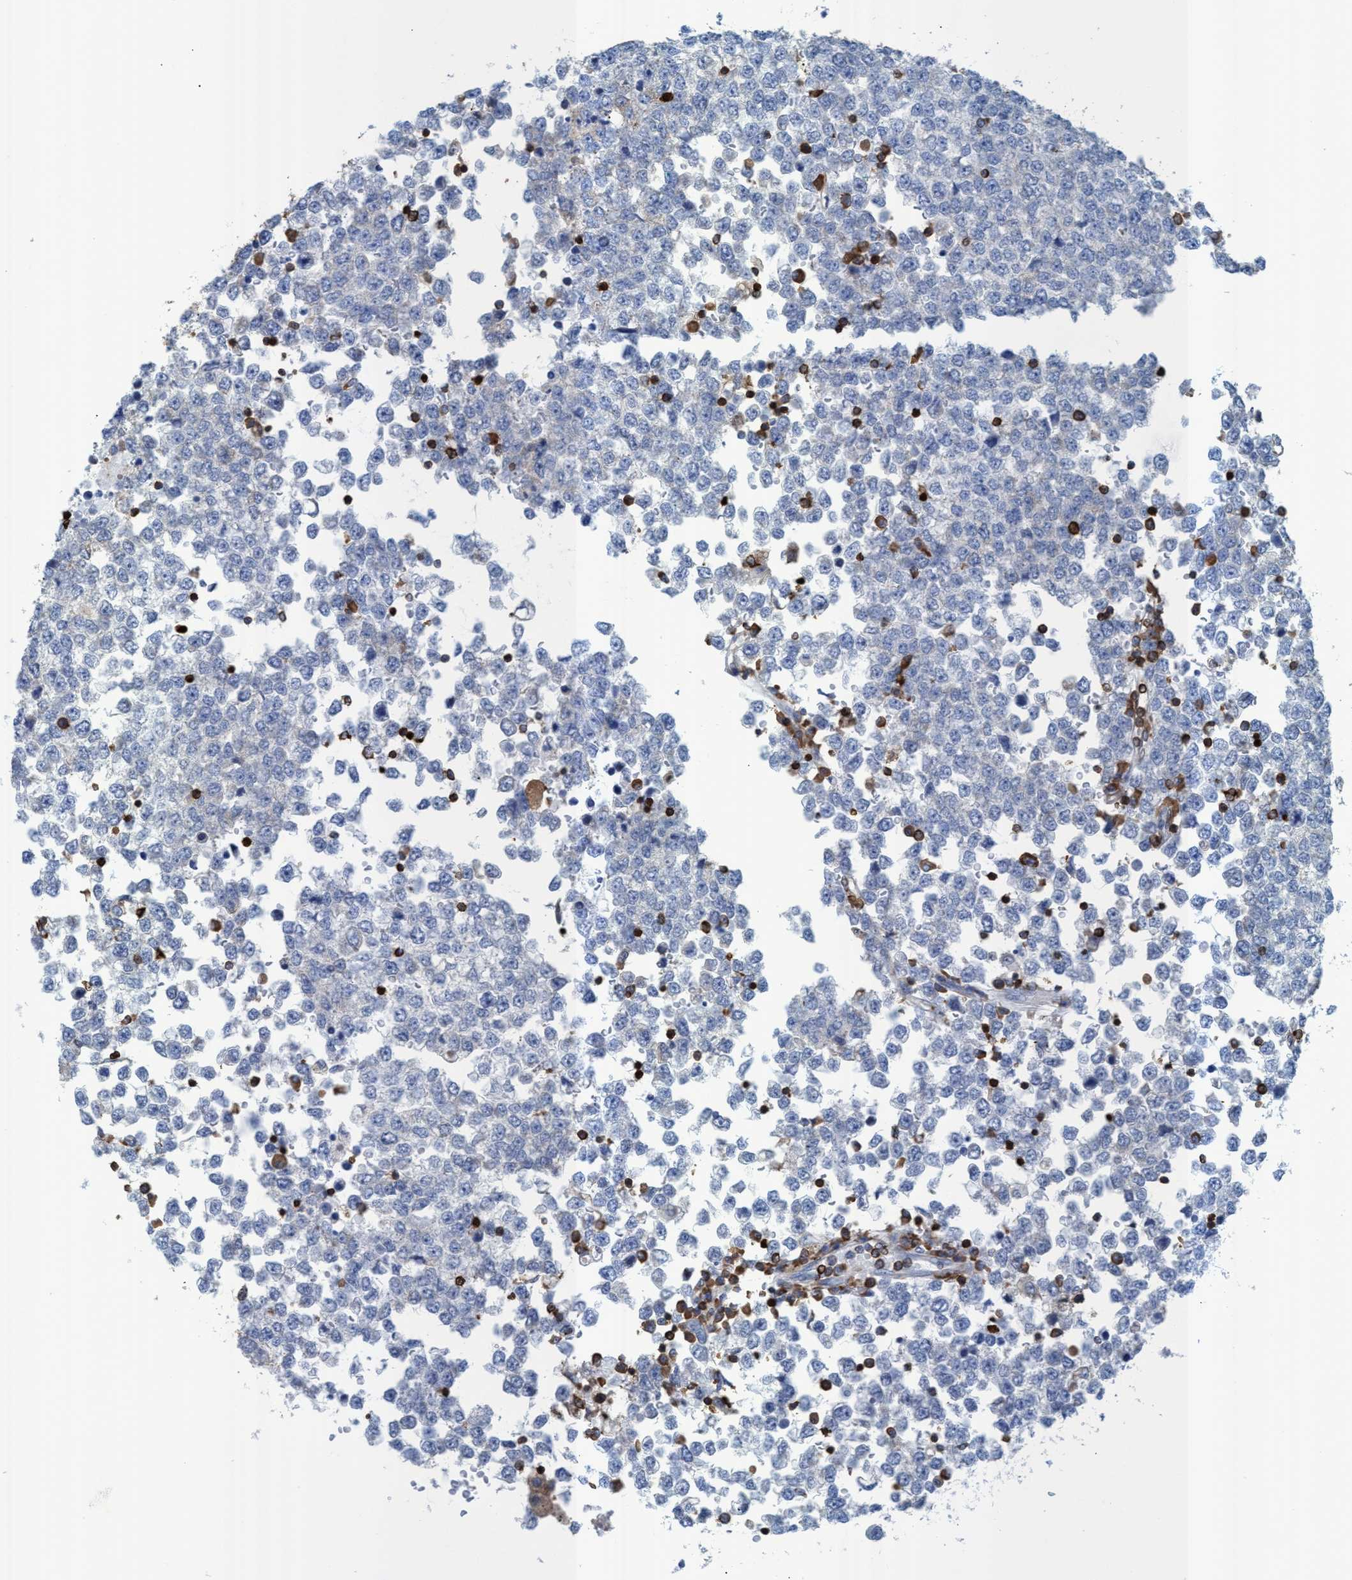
{"staining": {"intensity": "negative", "quantity": "none", "location": "none"}, "tissue": "testis cancer", "cell_type": "Tumor cells", "image_type": "cancer", "snomed": [{"axis": "morphology", "description": "Seminoma, NOS"}, {"axis": "topography", "description": "Testis"}], "caption": "Immunohistochemistry of testis cancer (seminoma) reveals no expression in tumor cells.", "gene": "EZR", "patient": {"sex": "male", "age": 65}}